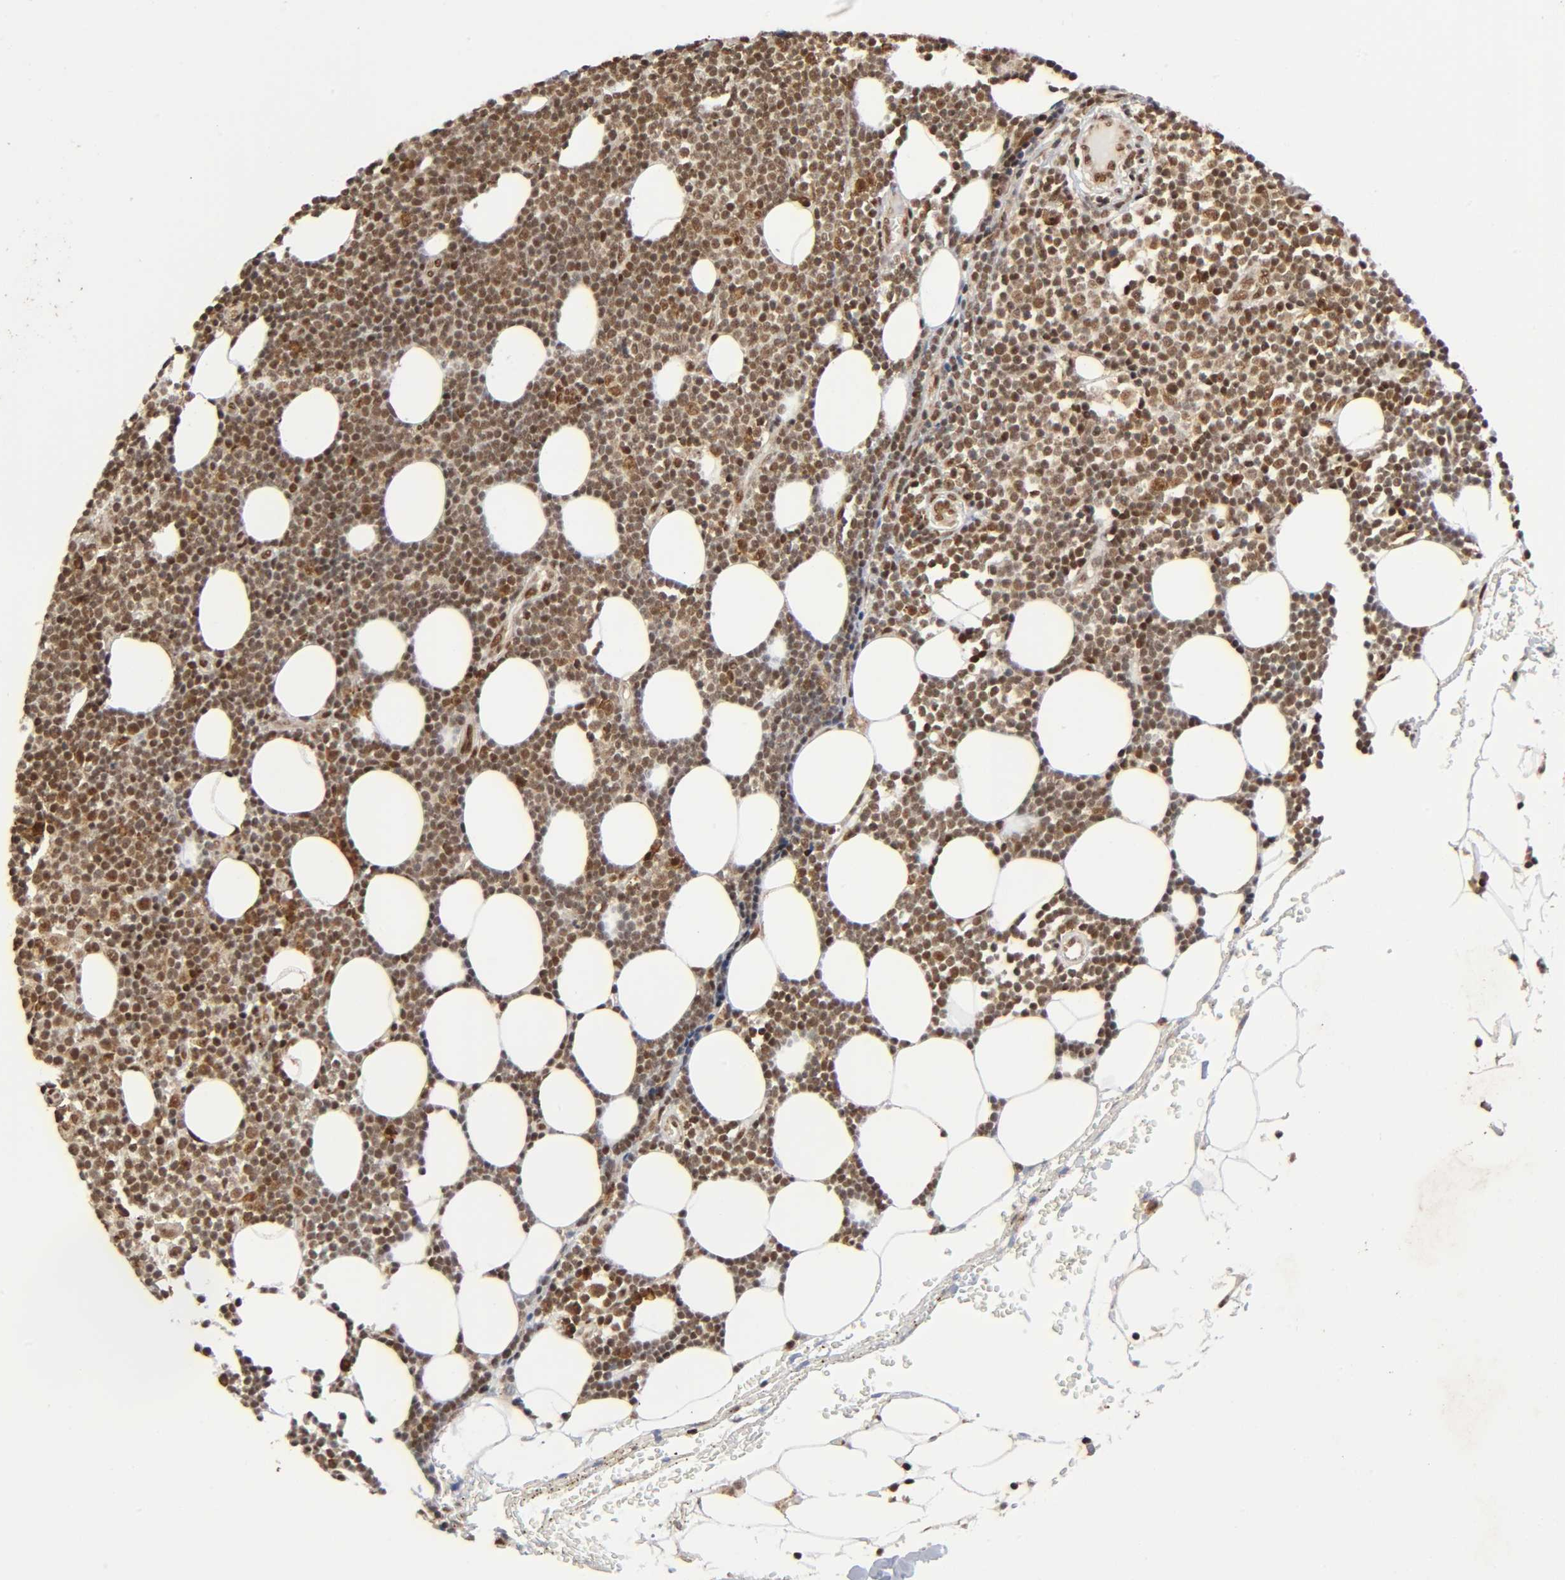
{"staining": {"intensity": "strong", "quantity": ">75%", "location": "nuclear"}, "tissue": "lymphoma", "cell_type": "Tumor cells", "image_type": "cancer", "snomed": [{"axis": "morphology", "description": "Malignant lymphoma, non-Hodgkin's type, Low grade"}, {"axis": "topography", "description": "Soft tissue"}], "caption": "Lymphoma stained with a protein marker demonstrates strong staining in tumor cells.", "gene": "RNF122", "patient": {"sex": "male", "age": 92}}